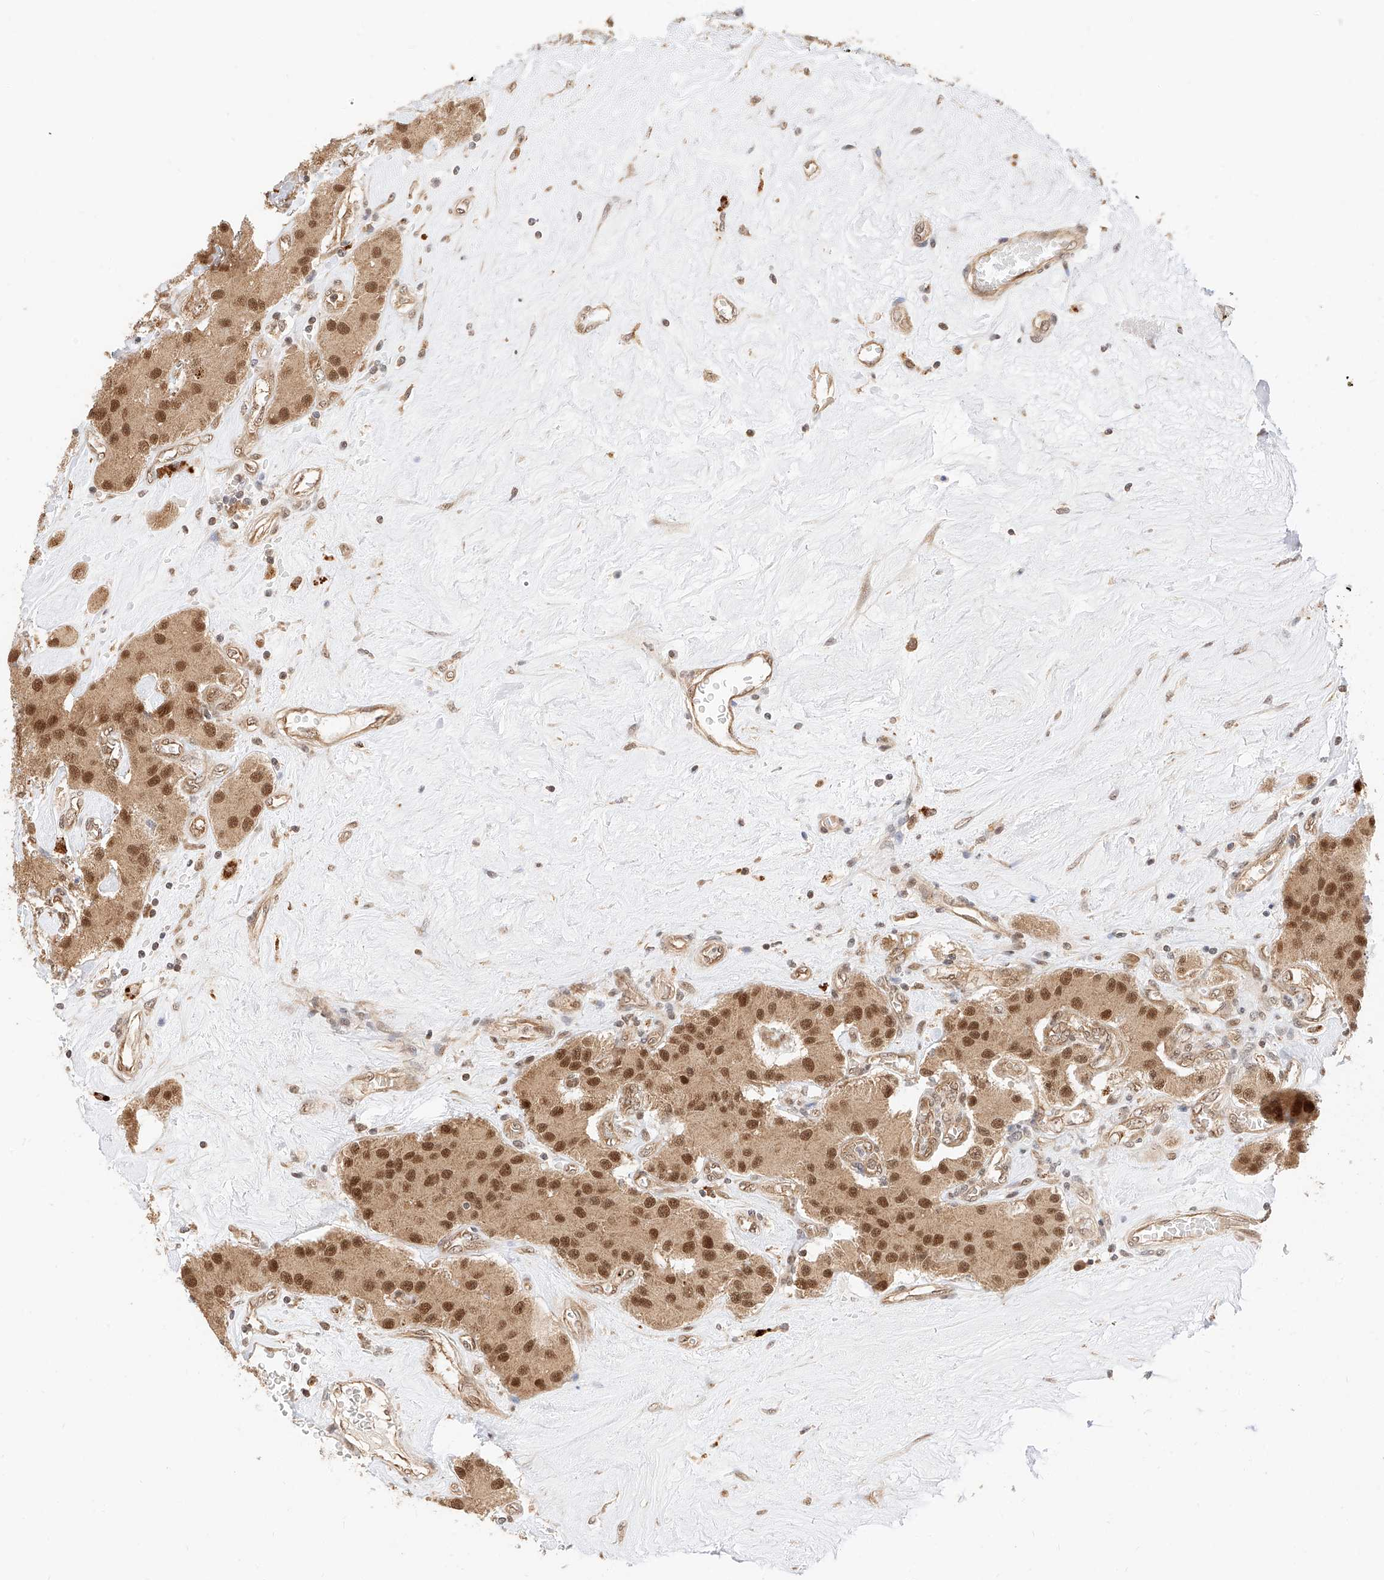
{"staining": {"intensity": "moderate", "quantity": ">75%", "location": "cytoplasmic/membranous,nuclear"}, "tissue": "carcinoid", "cell_type": "Tumor cells", "image_type": "cancer", "snomed": [{"axis": "morphology", "description": "Carcinoid, malignant, NOS"}, {"axis": "topography", "description": "Pancreas"}], "caption": "Tumor cells reveal medium levels of moderate cytoplasmic/membranous and nuclear staining in about >75% of cells in malignant carcinoid.", "gene": "EIF4H", "patient": {"sex": "male", "age": 41}}